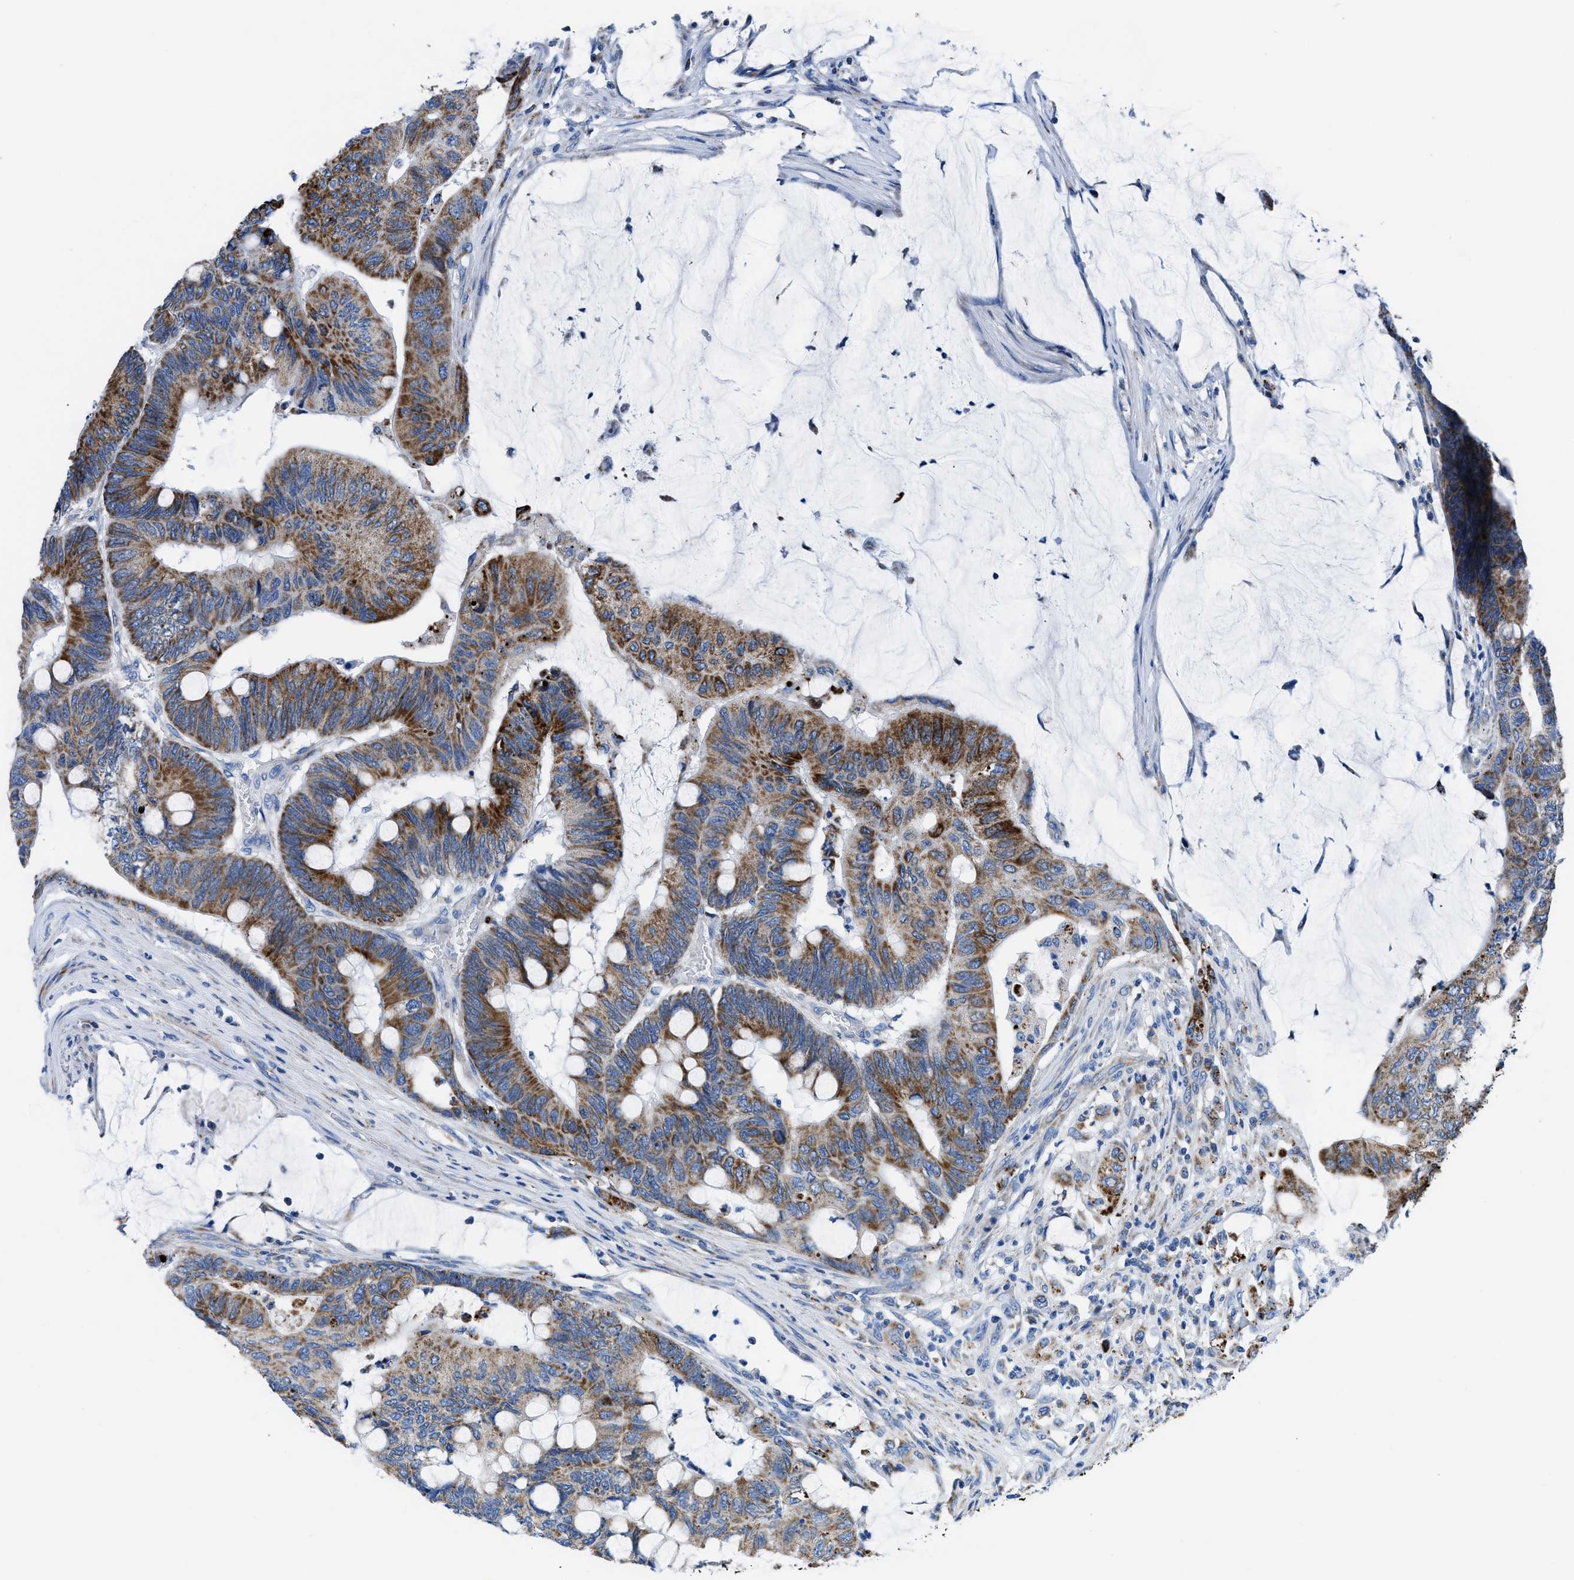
{"staining": {"intensity": "strong", "quantity": ">75%", "location": "cytoplasmic/membranous"}, "tissue": "colorectal cancer", "cell_type": "Tumor cells", "image_type": "cancer", "snomed": [{"axis": "morphology", "description": "Normal tissue, NOS"}, {"axis": "morphology", "description": "Adenocarcinoma, NOS"}, {"axis": "topography", "description": "Rectum"}], "caption": "The immunohistochemical stain labels strong cytoplasmic/membranous expression in tumor cells of colorectal cancer tissue.", "gene": "ZDHHC3", "patient": {"sex": "male", "age": 92}}